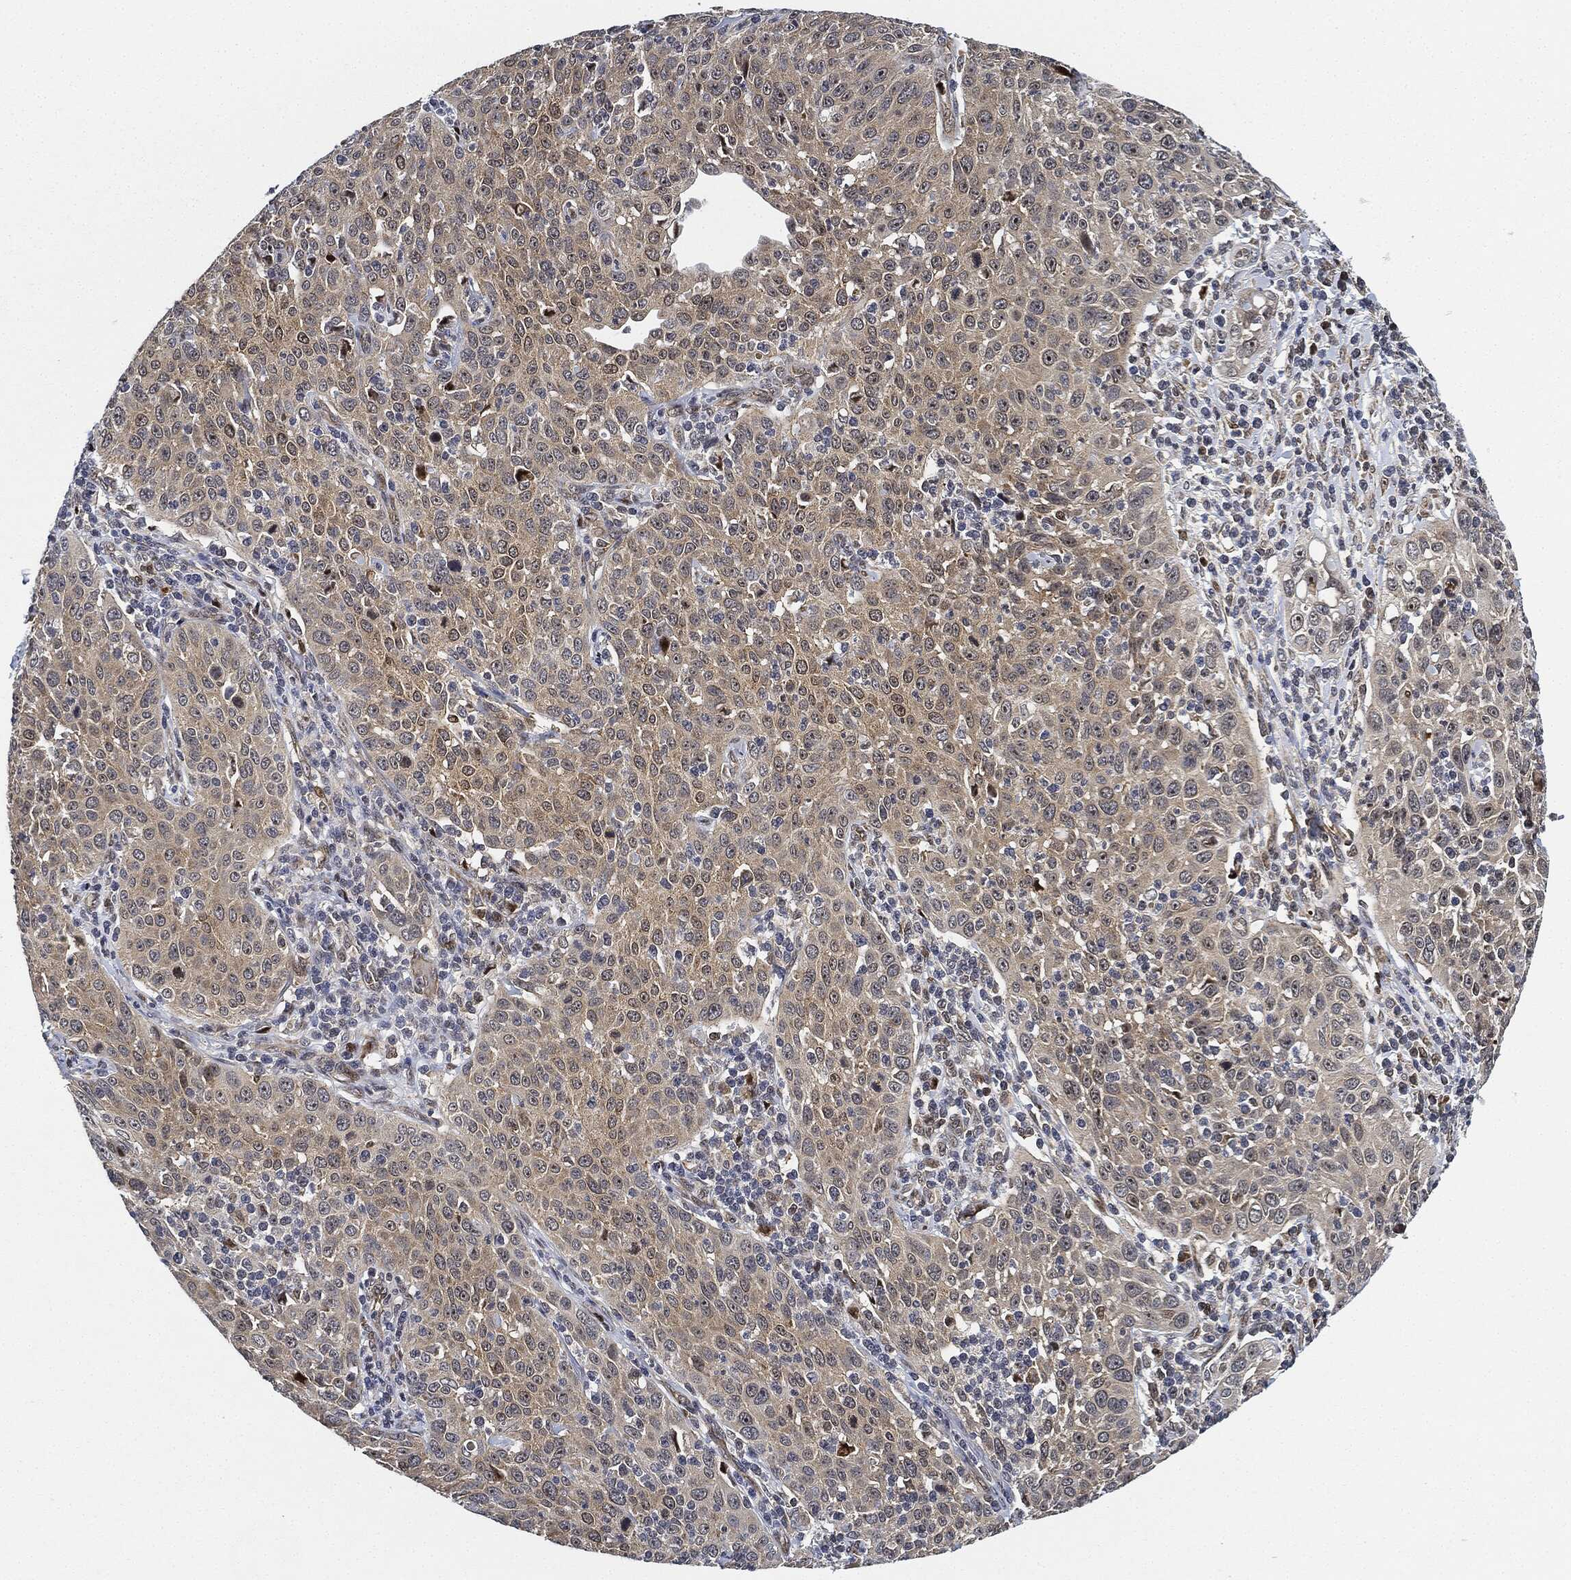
{"staining": {"intensity": "weak", "quantity": "25%-75%", "location": "cytoplasmic/membranous"}, "tissue": "cervical cancer", "cell_type": "Tumor cells", "image_type": "cancer", "snomed": [{"axis": "morphology", "description": "Squamous cell carcinoma, NOS"}, {"axis": "topography", "description": "Cervix"}], "caption": "Human squamous cell carcinoma (cervical) stained with a protein marker shows weak staining in tumor cells.", "gene": "RNASEL", "patient": {"sex": "female", "age": 26}}